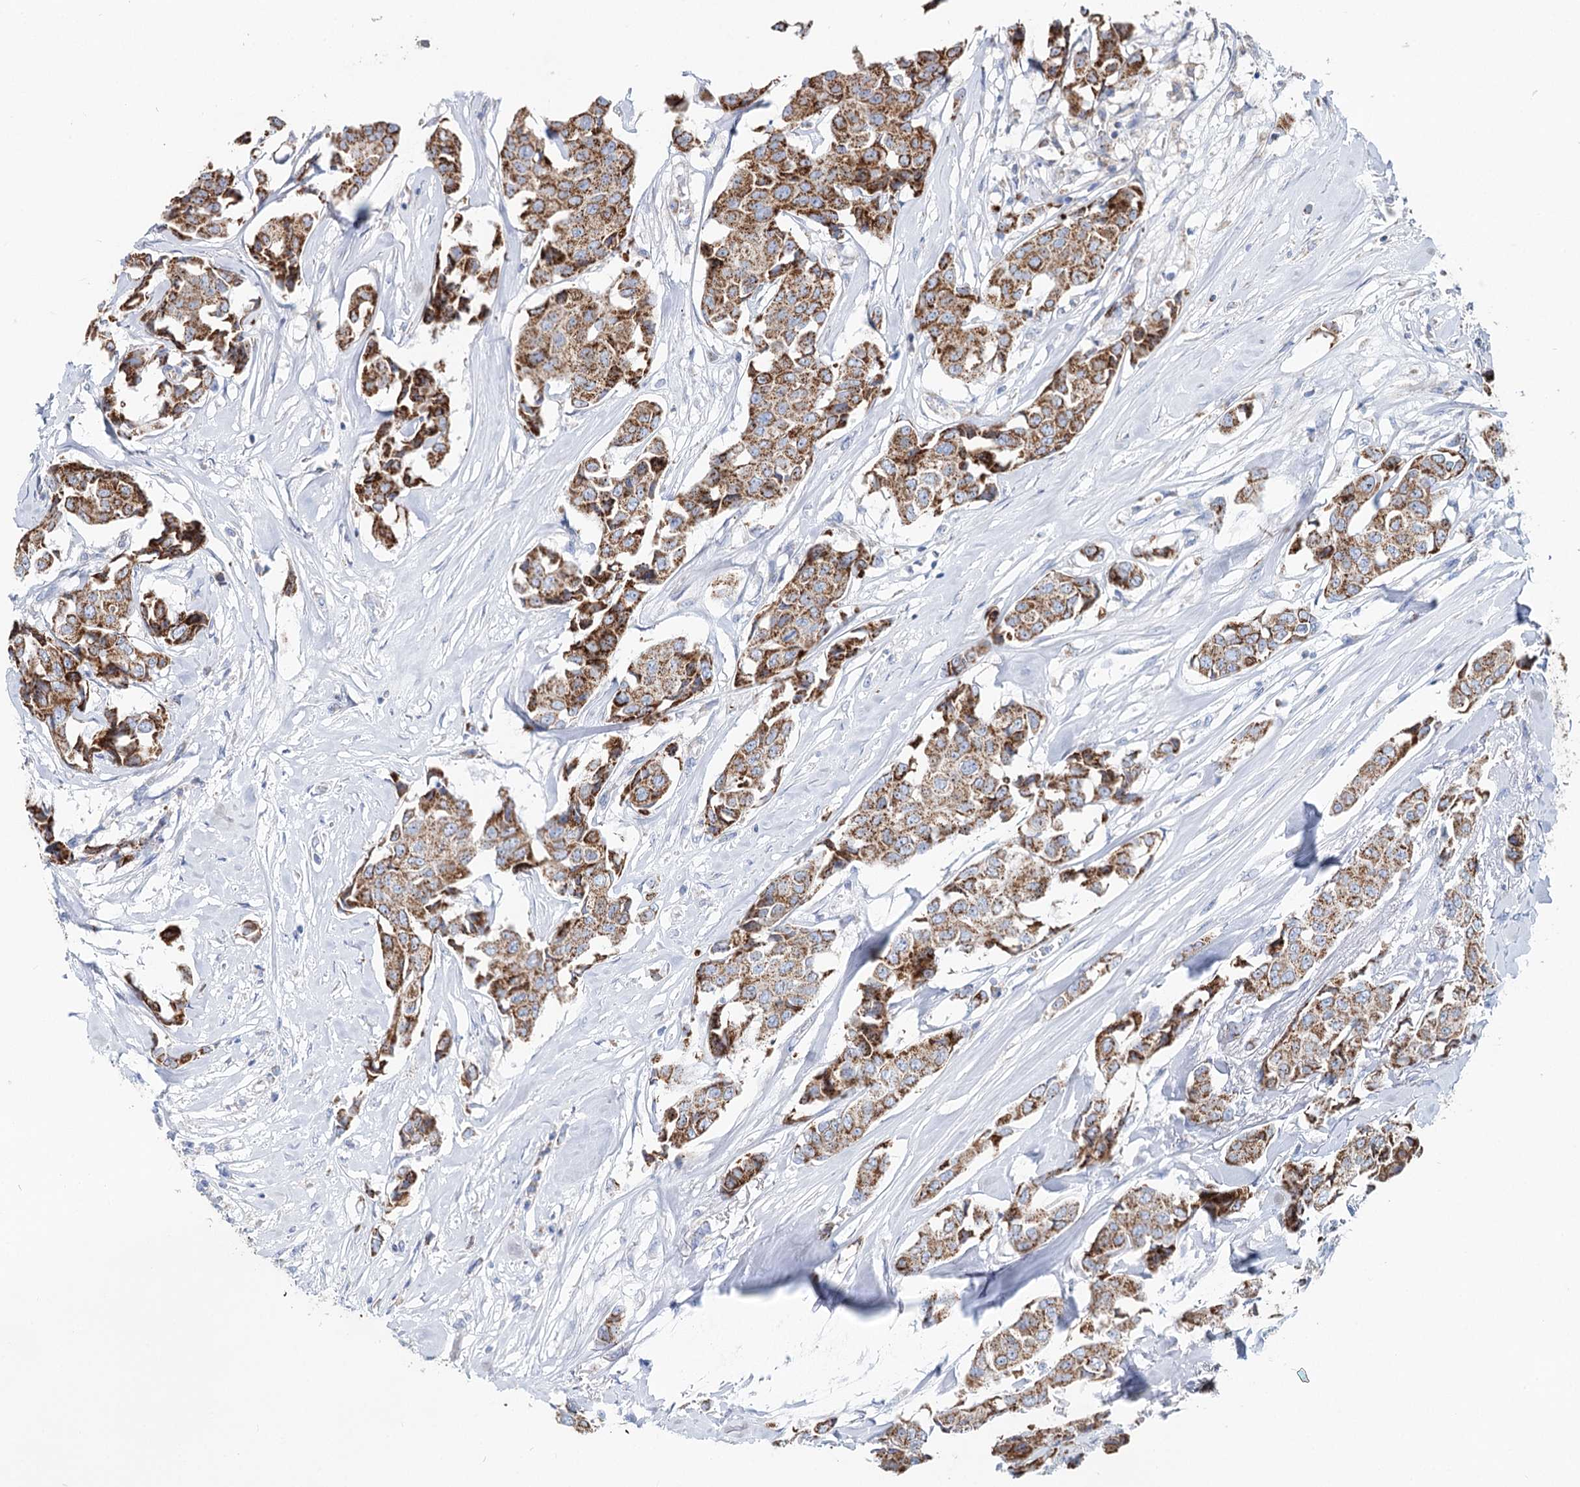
{"staining": {"intensity": "moderate", "quantity": ">75%", "location": "cytoplasmic/membranous"}, "tissue": "breast cancer", "cell_type": "Tumor cells", "image_type": "cancer", "snomed": [{"axis": "morphology", "description": "Duct carcinoma"}, {"axis": "topography", "description": "Breast"}], "caption": "A micrograph of breast cancer (invasive ductal carcinoma) stained for a protein displays moderate cytoplasmic/membranous brown staining in tumor cells.", "gene": "MCCC2", "patient": {"sex": "female", "age": 80}}